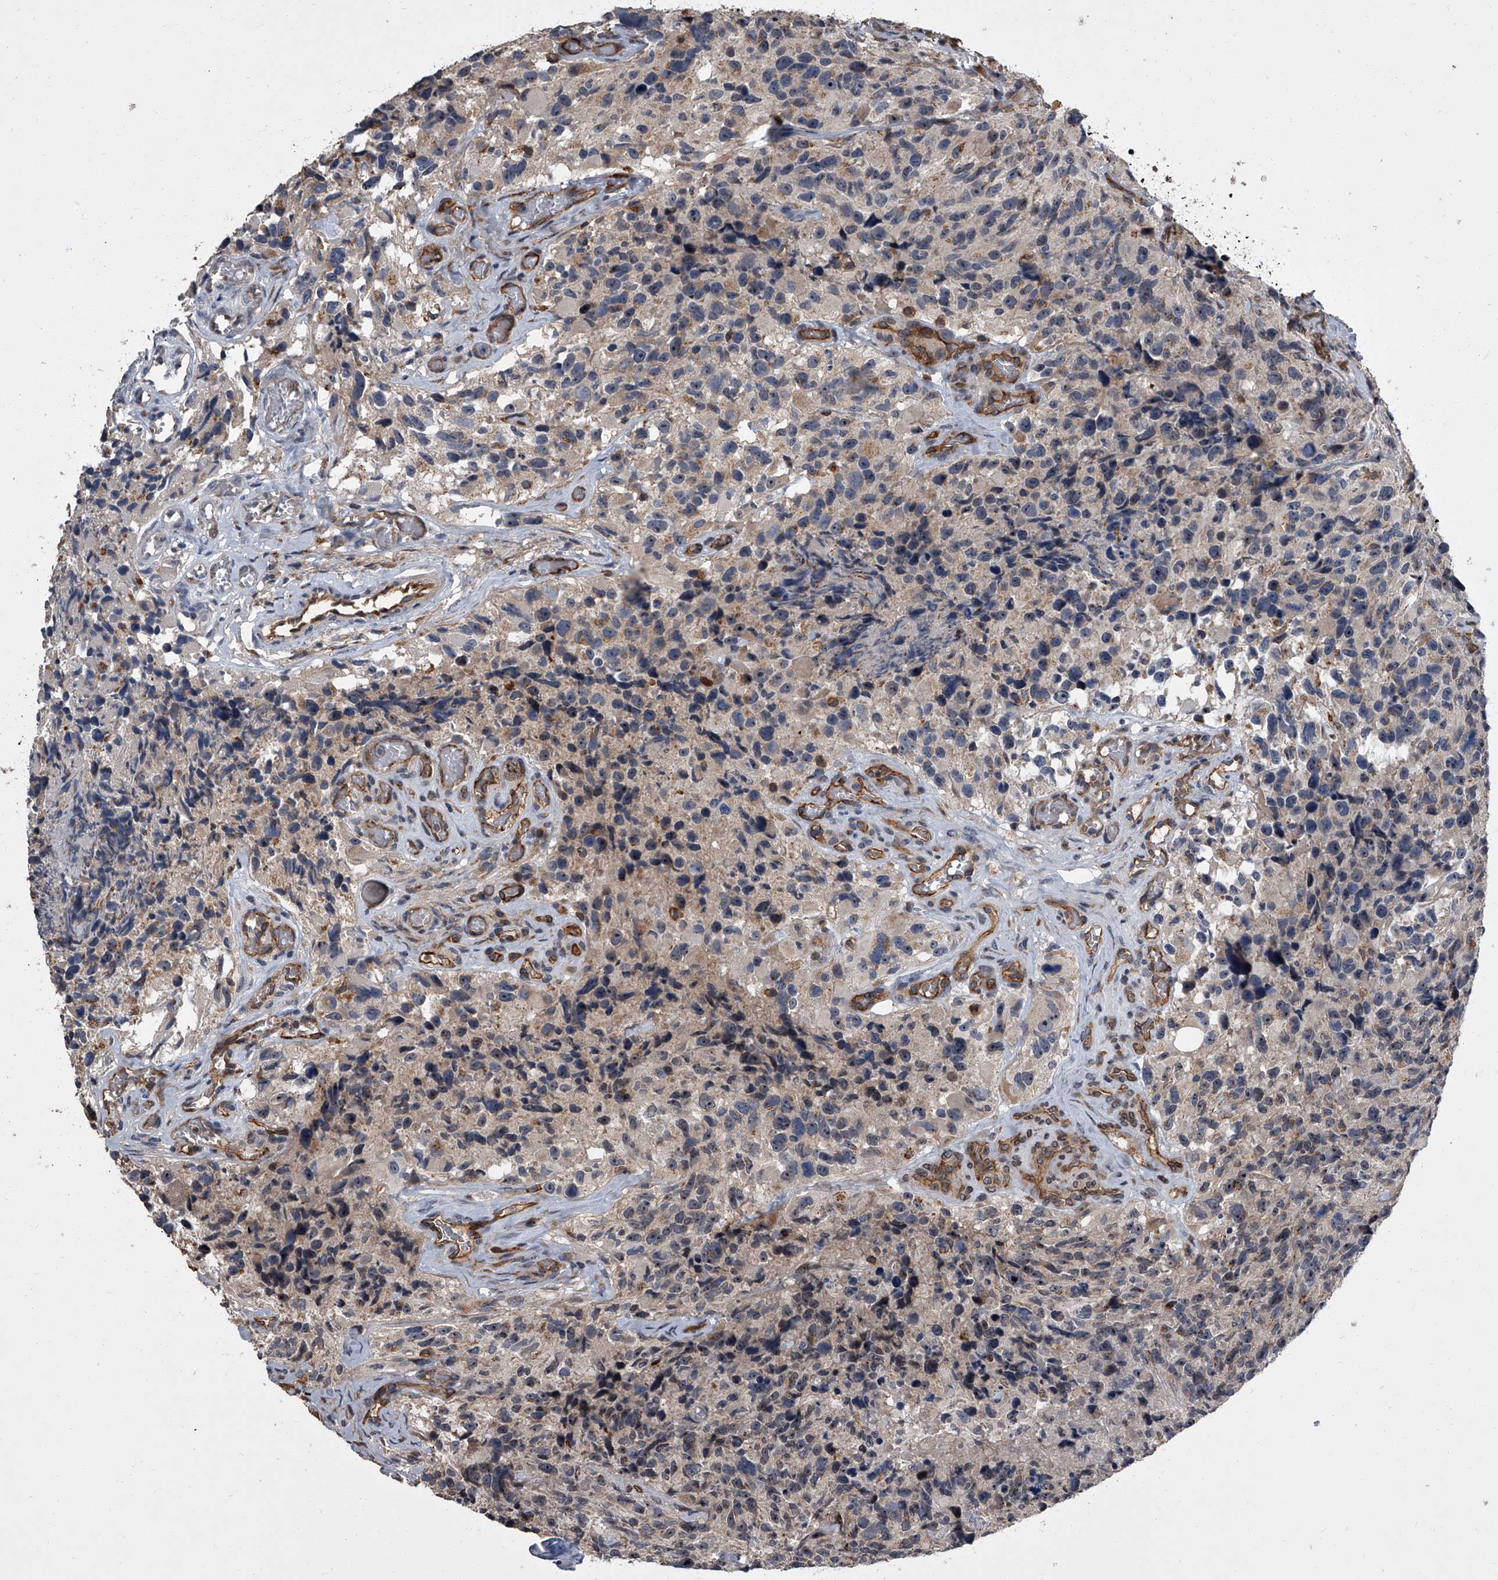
{"staining": {"intensity": "negative", "quantity": "none", "location": "none"}, "tissue": "glioma", "cell_type": "Tumor cells", "image_type": "cancer", "snomed": [{"axis": "morphology", "description": "Glioma, malignant, High grade"}, {"axis": "topography", "description": "Brain"}], "caption": "Immunohistochemistry histopathology image of neoplastic tissue: glioma stained with DAB (3,3'-diaminobenzidine) reveals no significant protein expression in tumor cells.", "gene": "LRRC8C", "patient": {"sex": "male", "age": 69}}